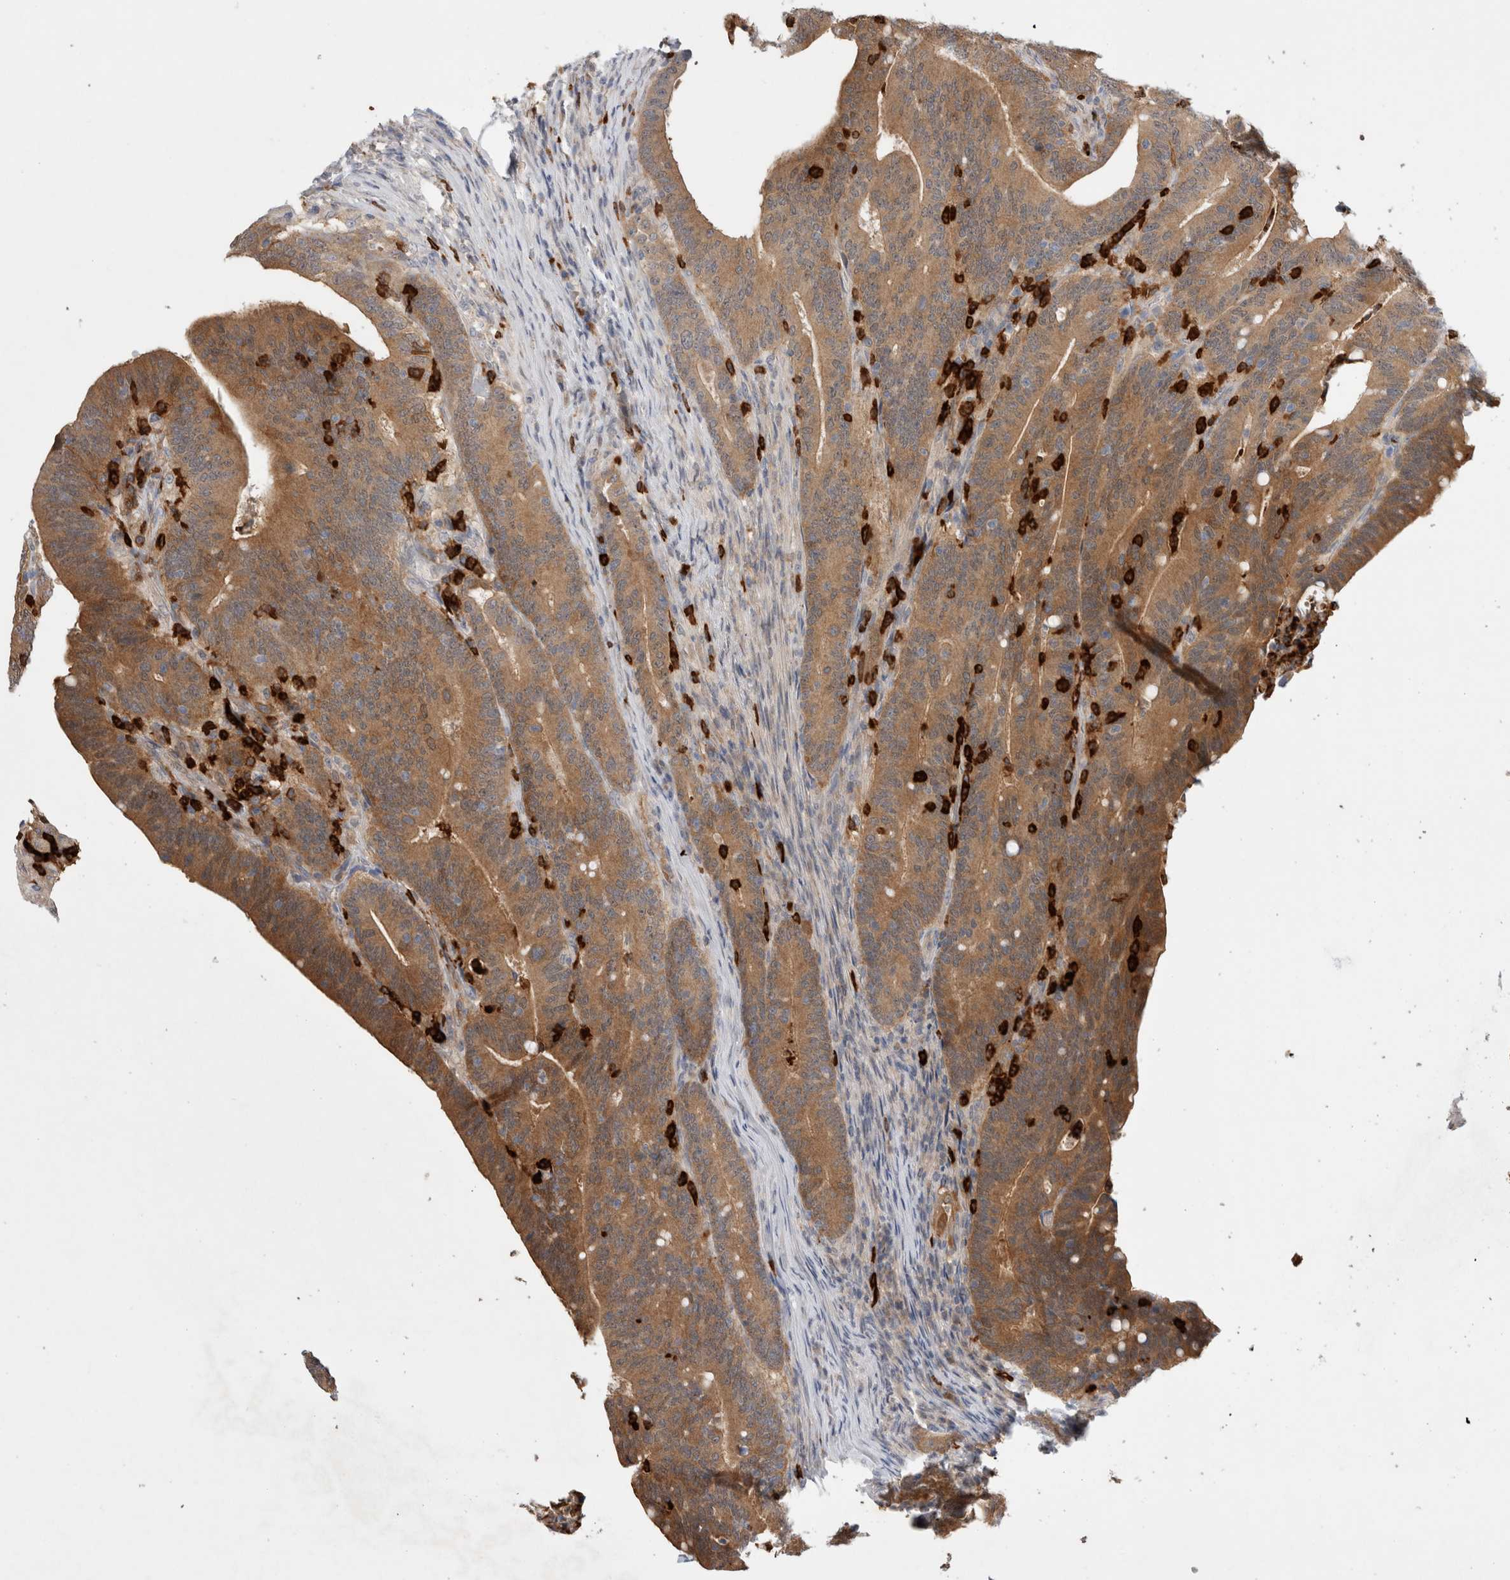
{"staining": {"intensity": "moderate", "quantity": ">75%", "location": "cytoplasmic/membranous"}, "tissue": "colorectal cancer", "cell_type": "Tumor cells", "image_type": "cancer", "snomed": [{"axis": "morphology", "description": "Adenocarcinoma, NOS"}, {"axis": "topography", "description": "Colon"}], "caption": "This is an image of IHC staining of adenocarcinoma (colorectal), which shows moderate staining in the cytoplasmic/membranous of tumor cells.", "gene": "GSDMB", "patient": {"sex": "female", "age": 66}}